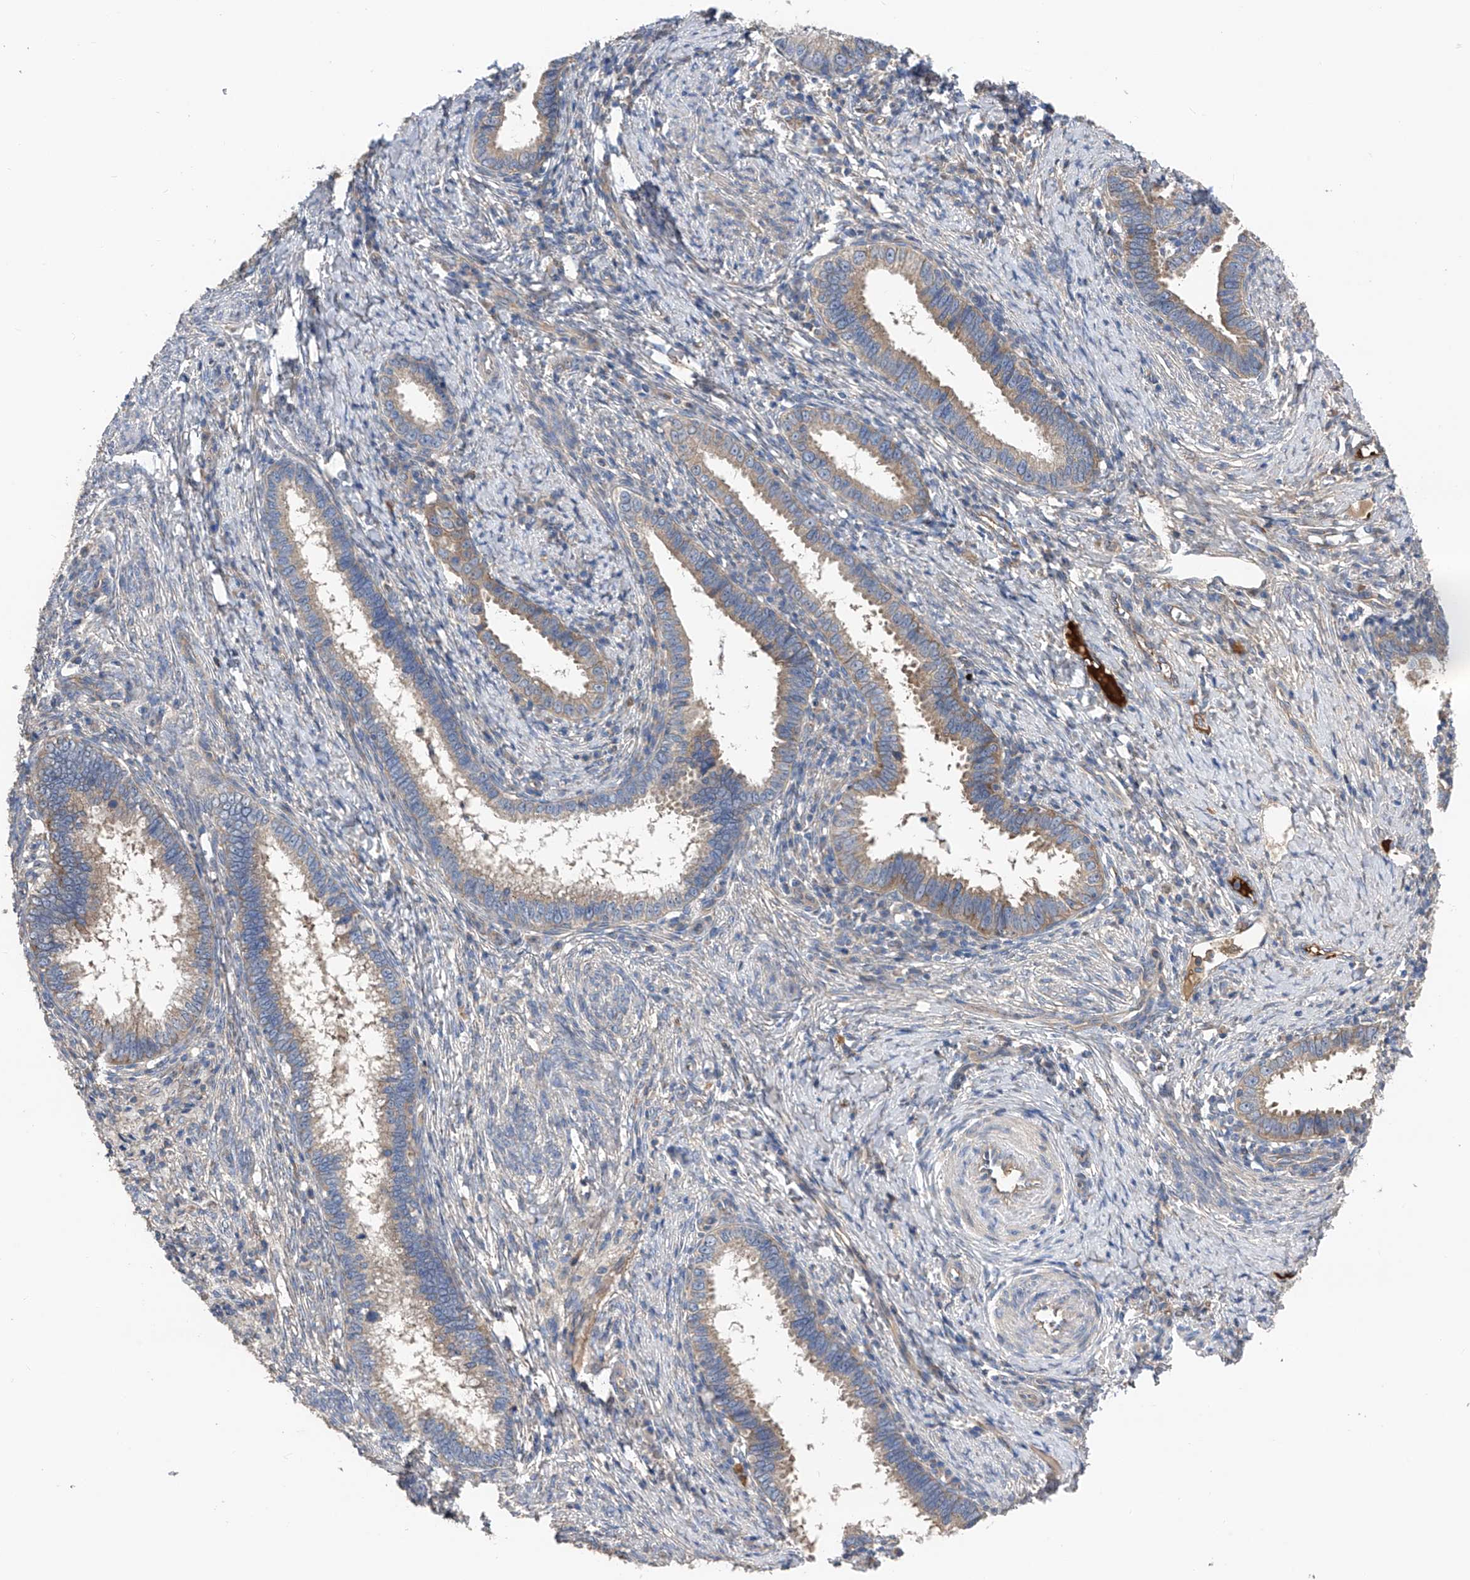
{"staining": {"intensity": "moderate", "quantity": "25%-75%", "location": "cytoplasmic/membranous"}, "tissue": "cervical cancer", "cell_type": "Tumor cells", "image_type": "cancer", "snomed": [{"axis": "morphology", "description": "Adenocarcinoma, NOS"}, {"axis": "topography", "description": "Cervix"}], "caption": "Tumor cells display medium levels of moderate cytoplasmic/membranous staining in about 25%-75% of cells in cervical adenocarcinoma.", "gene": "PTK2", "patient": {"sex": "female", "age": 36}}